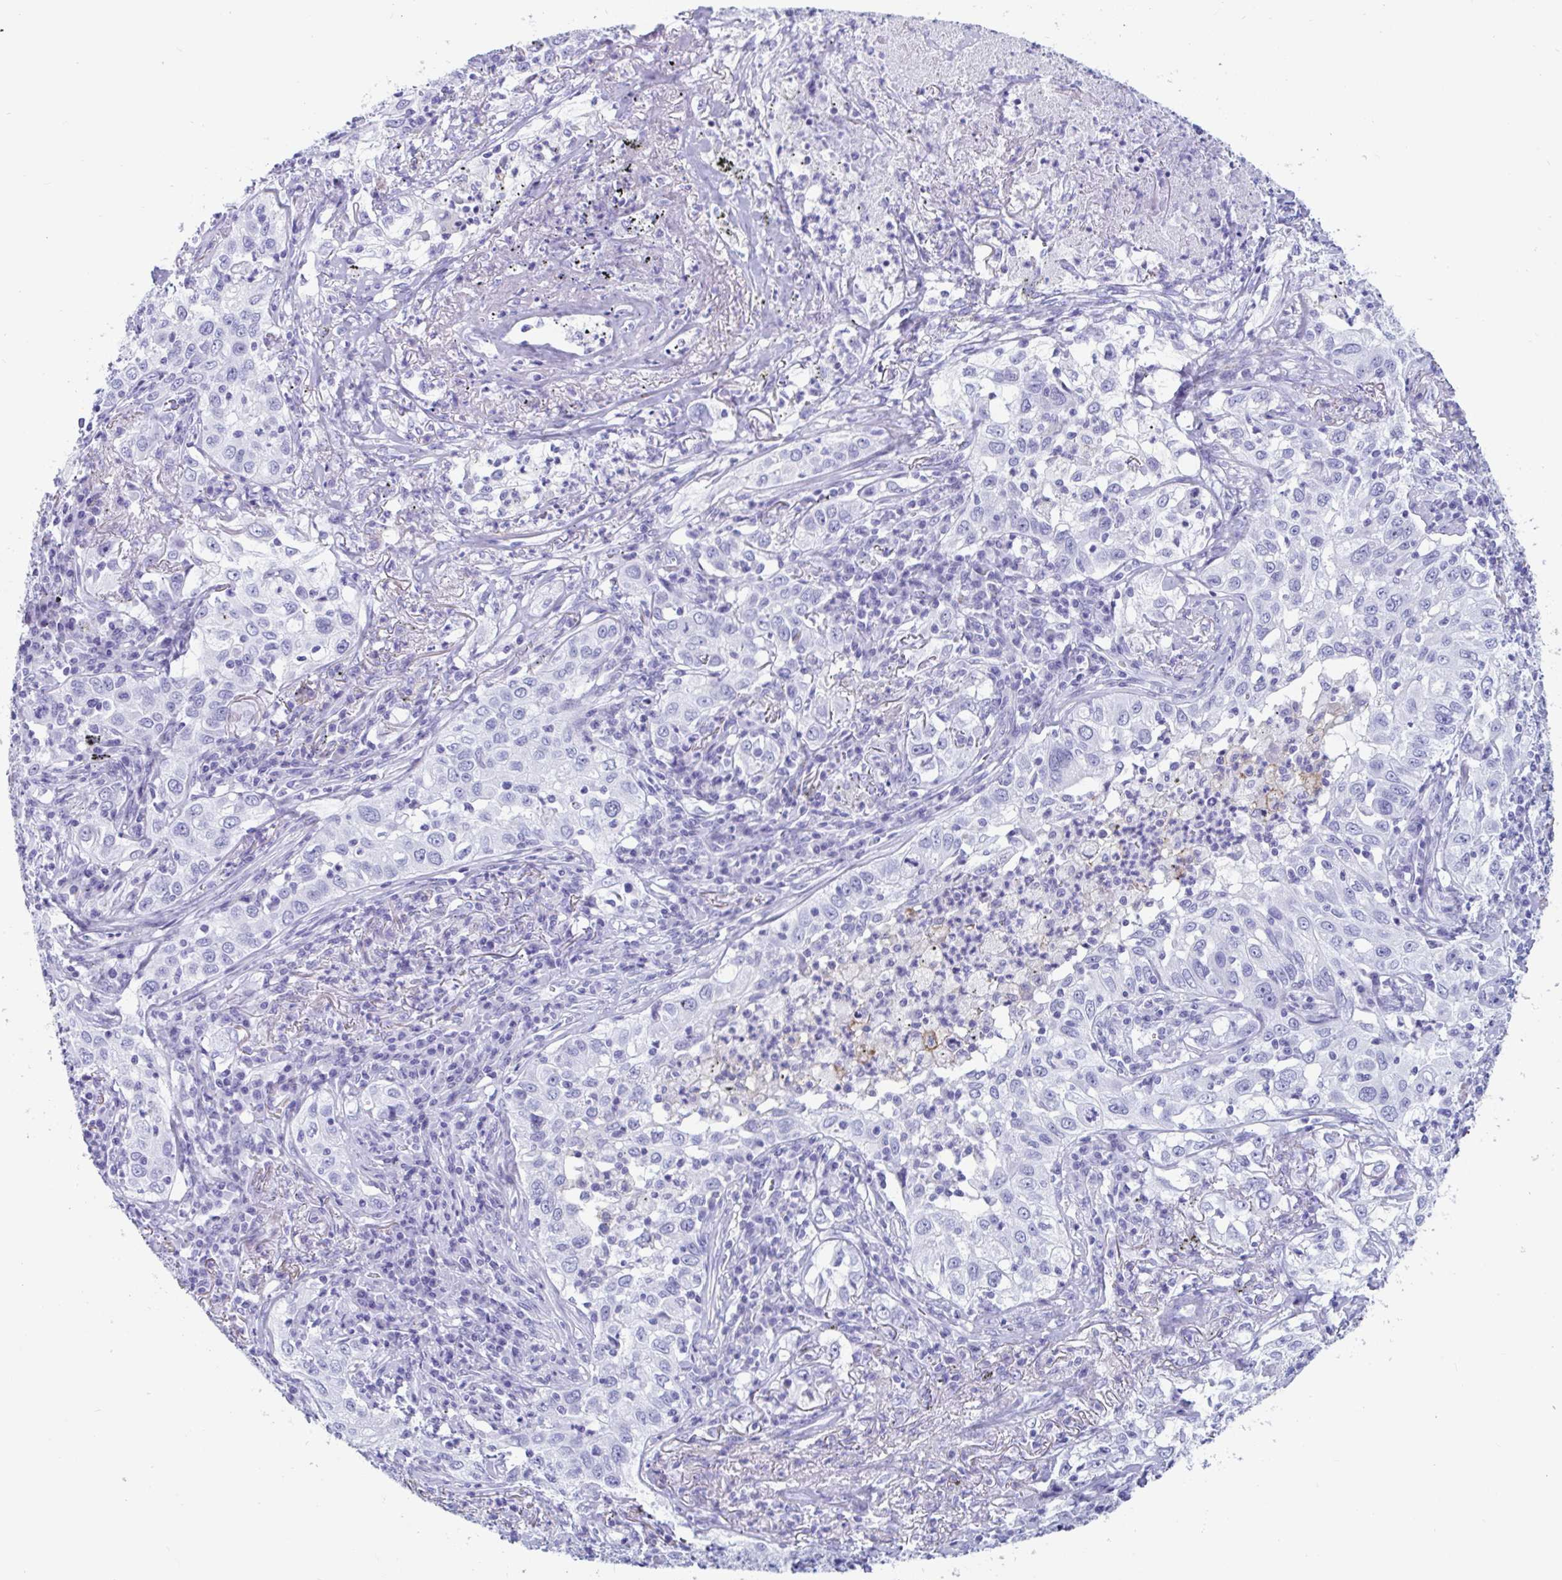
{"staining": {"intensity": "negative", "quantity": "none", "location": "none"}, "tissue": "lung cancer", "cell_type": "Tumor cells", "image_type": "cancer", "snomed": [{"axis": "morphology", "description": "Squamous cell carcinoma, NOS"}, {"axis": "topography", "description": "Lung"}], "caption": "Human squamous cell carcinoma (lung) stained for a protein using immunohistochemistry (IHC) shows no staining in tumor cells.", "gene": "GKN2", "patient": {"sex": "male", "age": 71}}